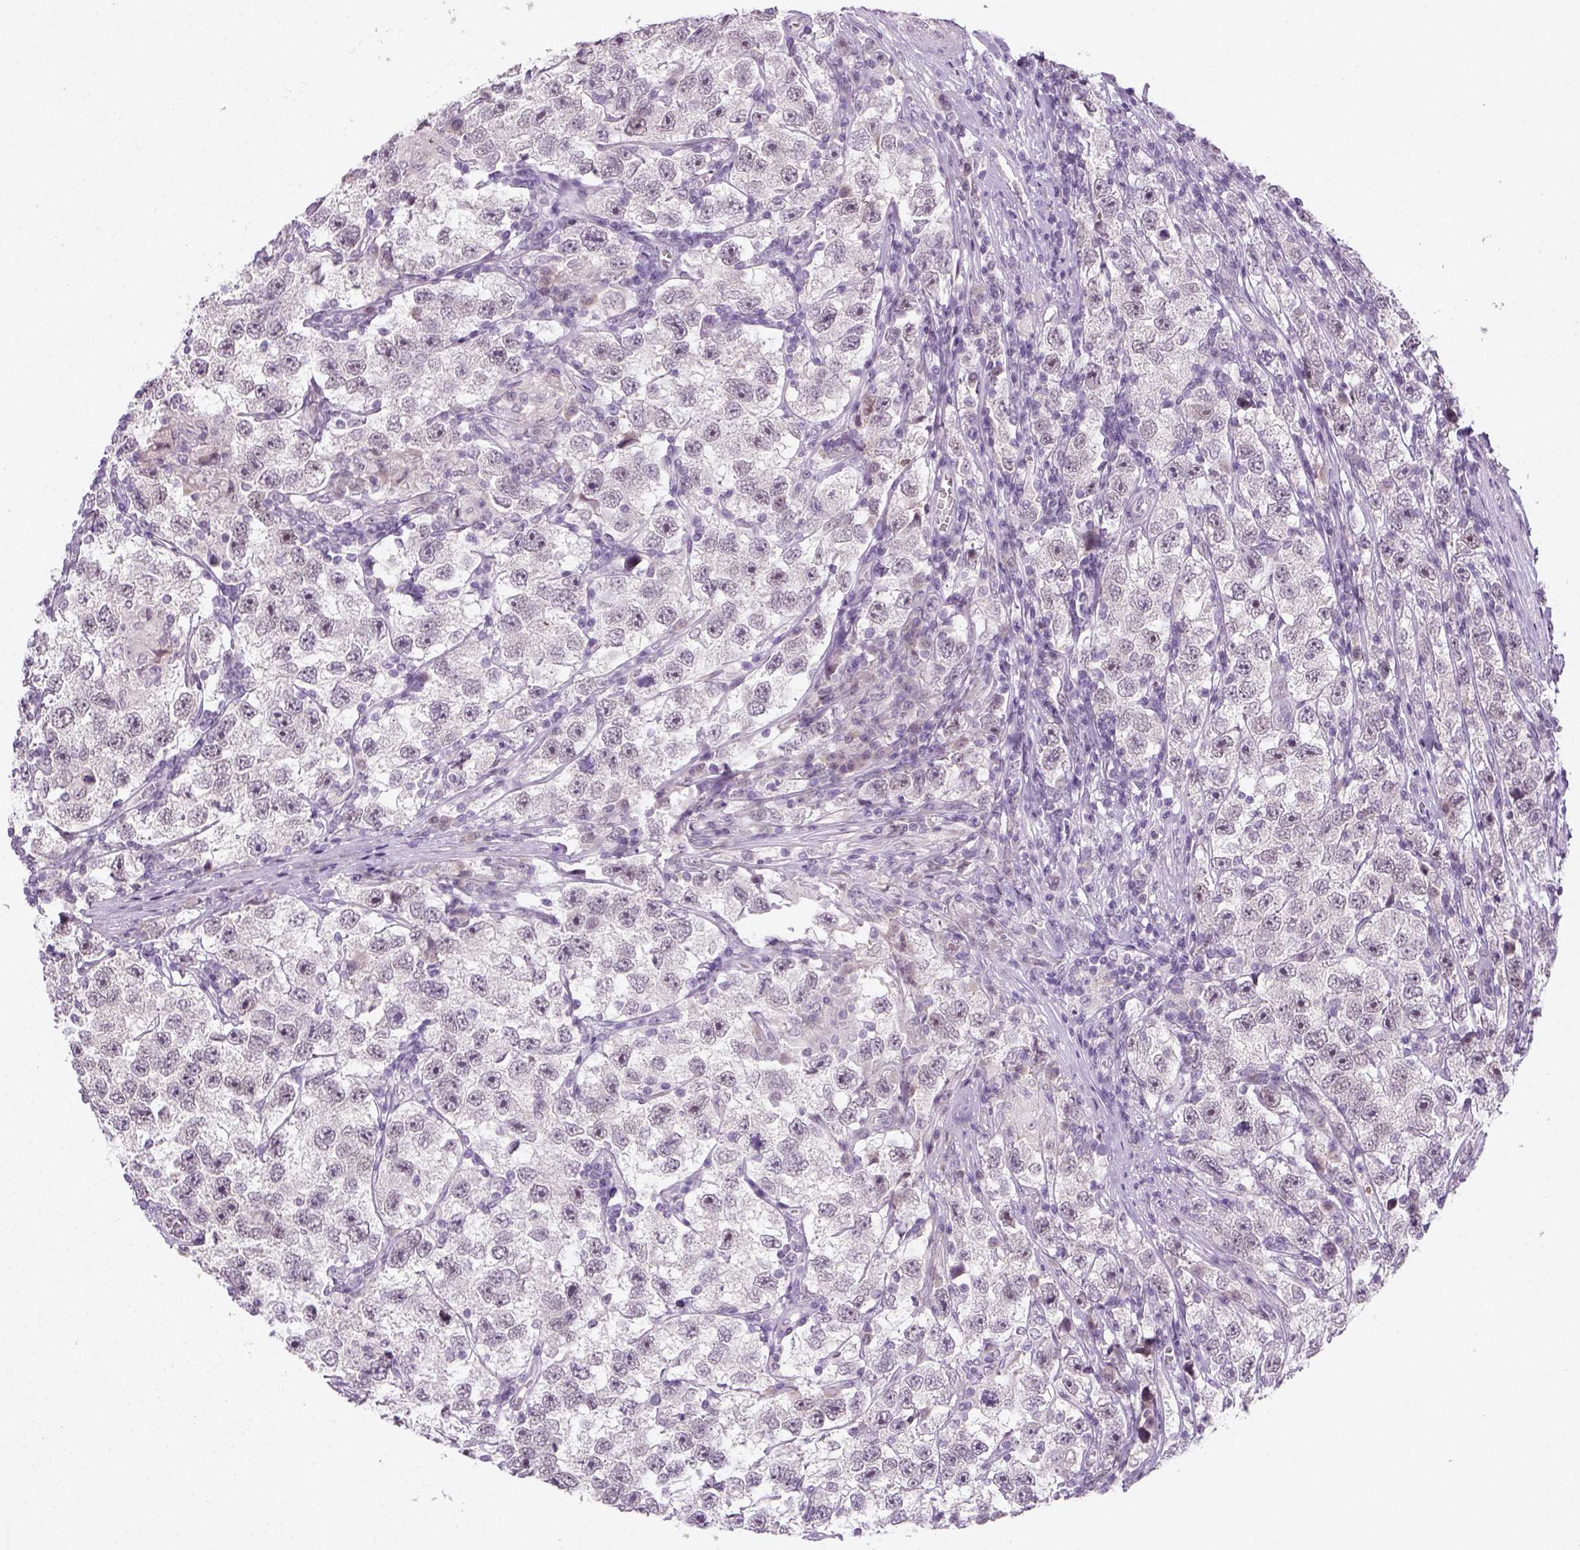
{"staining": {"intensity": "negative", "quantity": "none", "location": "none"}, "tissue": "testis cancer", "cell_type": "Tumor cells", "image_type": "cancer", "snomed": [{"axis": "morphology", "description": "Seminoma, NOS"}, {"axis": "topography", "description": "Testis"}], "caption": "The image displays no significant expression in tumor cells of testis cancer. The staining was performed using DAB (3,3'-diaminobenzidine) to visualize the protein expression in brown, while the nuclei were stained in blue with hematoxylin (Magnification: 20x).", "gene": "MAGEB3", "patient": {"sex": "male", "age": 26}}